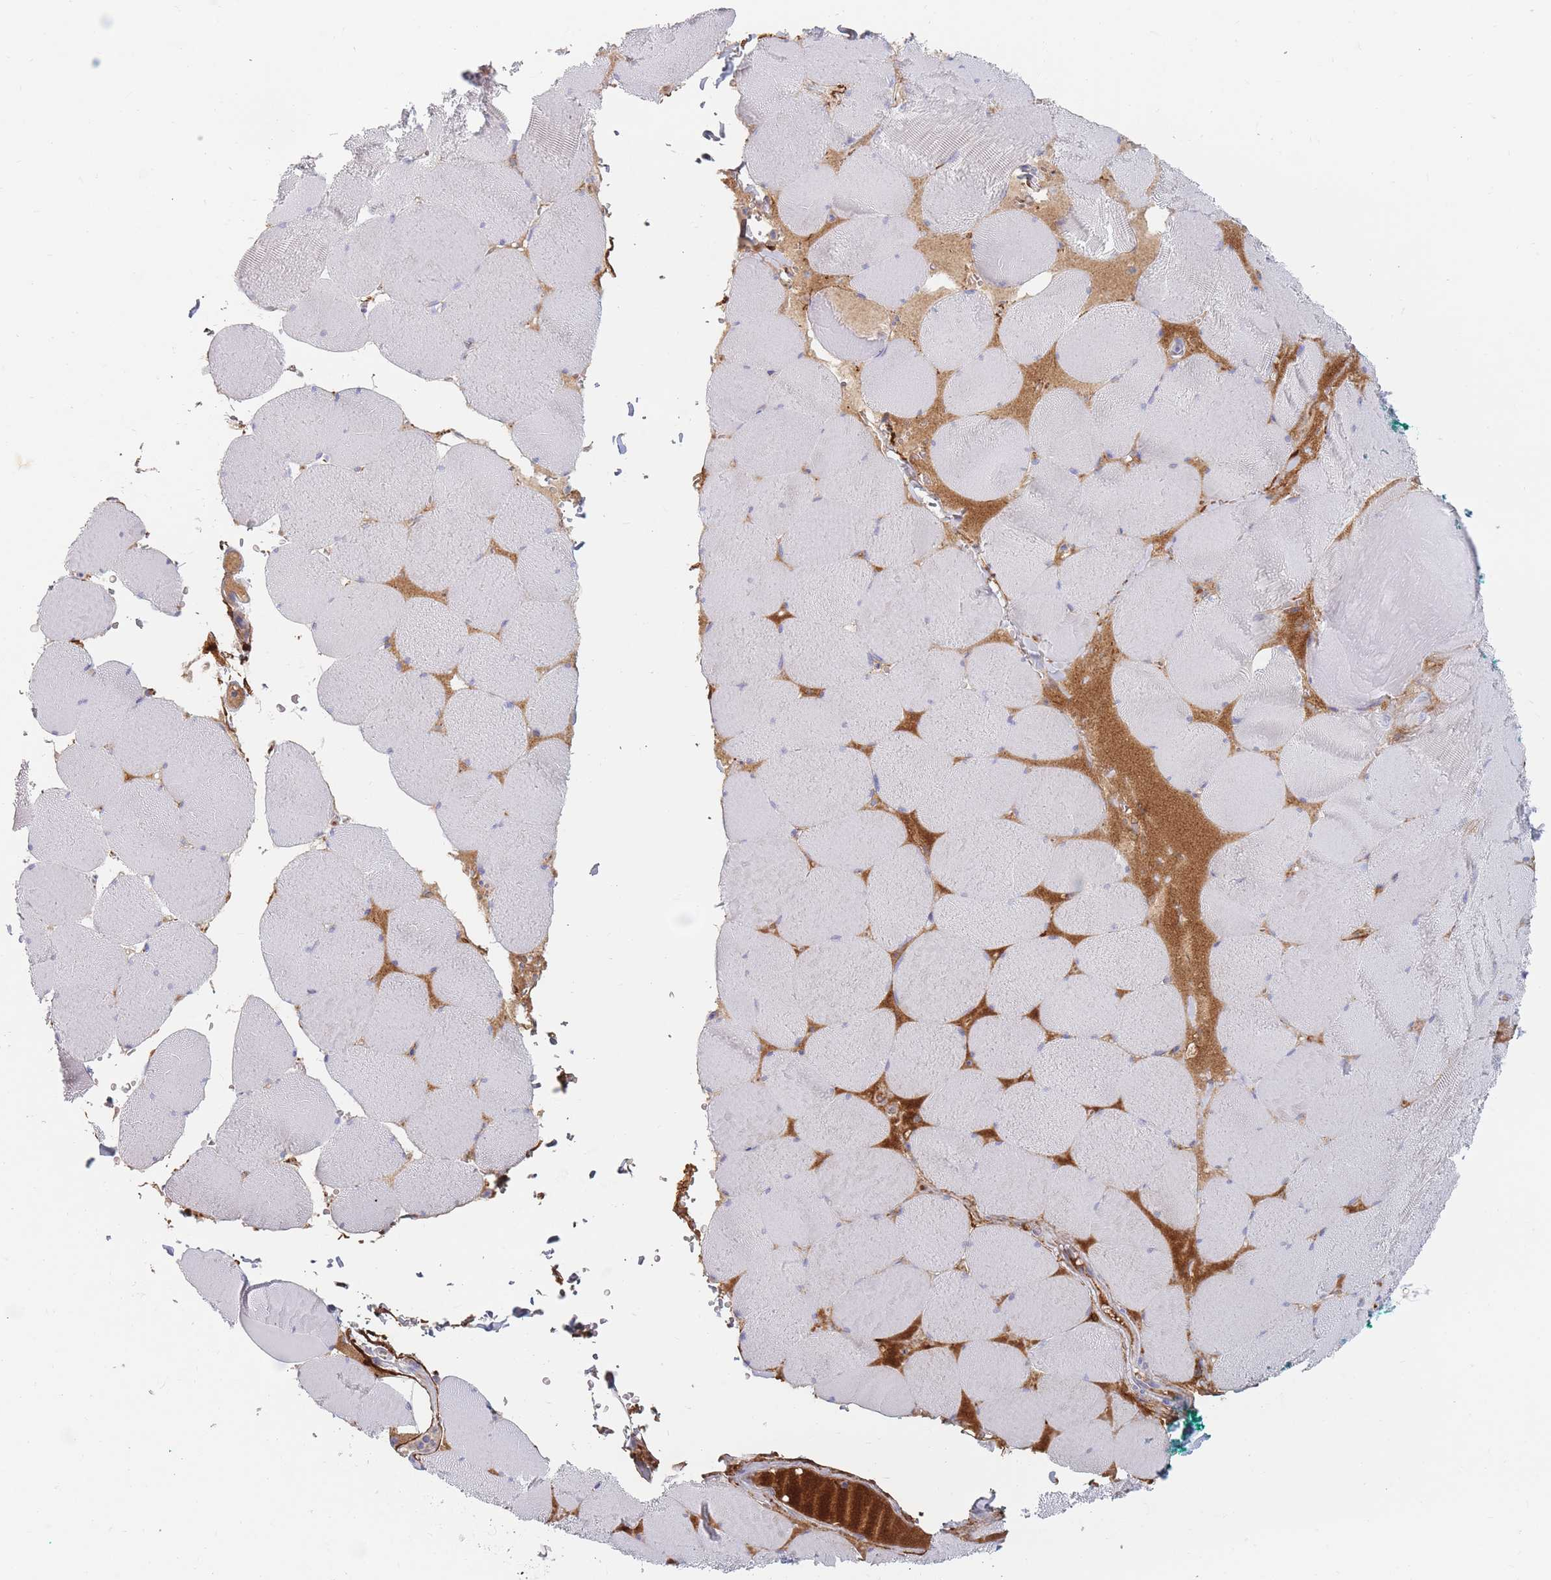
{"staining": {"intensity": "moderate", "quantity": "<25%", "location": "cytoplasmic/membranous"}, "tissue": "skeletal muscle", "cell_type": "Myocytes", "image_type": "normal", "snomed": [{"axis": "morphology", "description": "Normal tissue, NOS"}, {"axis": "topography", "description": "Skeletal muscle"}, {"axis": "topography", "description": "Head-Neck"}], "caption": "Normal skeletal muscle shows moderate cytoplasmic/membranous expression in about <25% of myocytes, visualized by immunohistochemistry.", "gene": "PRG4", "patient": {"sex": "male", "age": 66}}